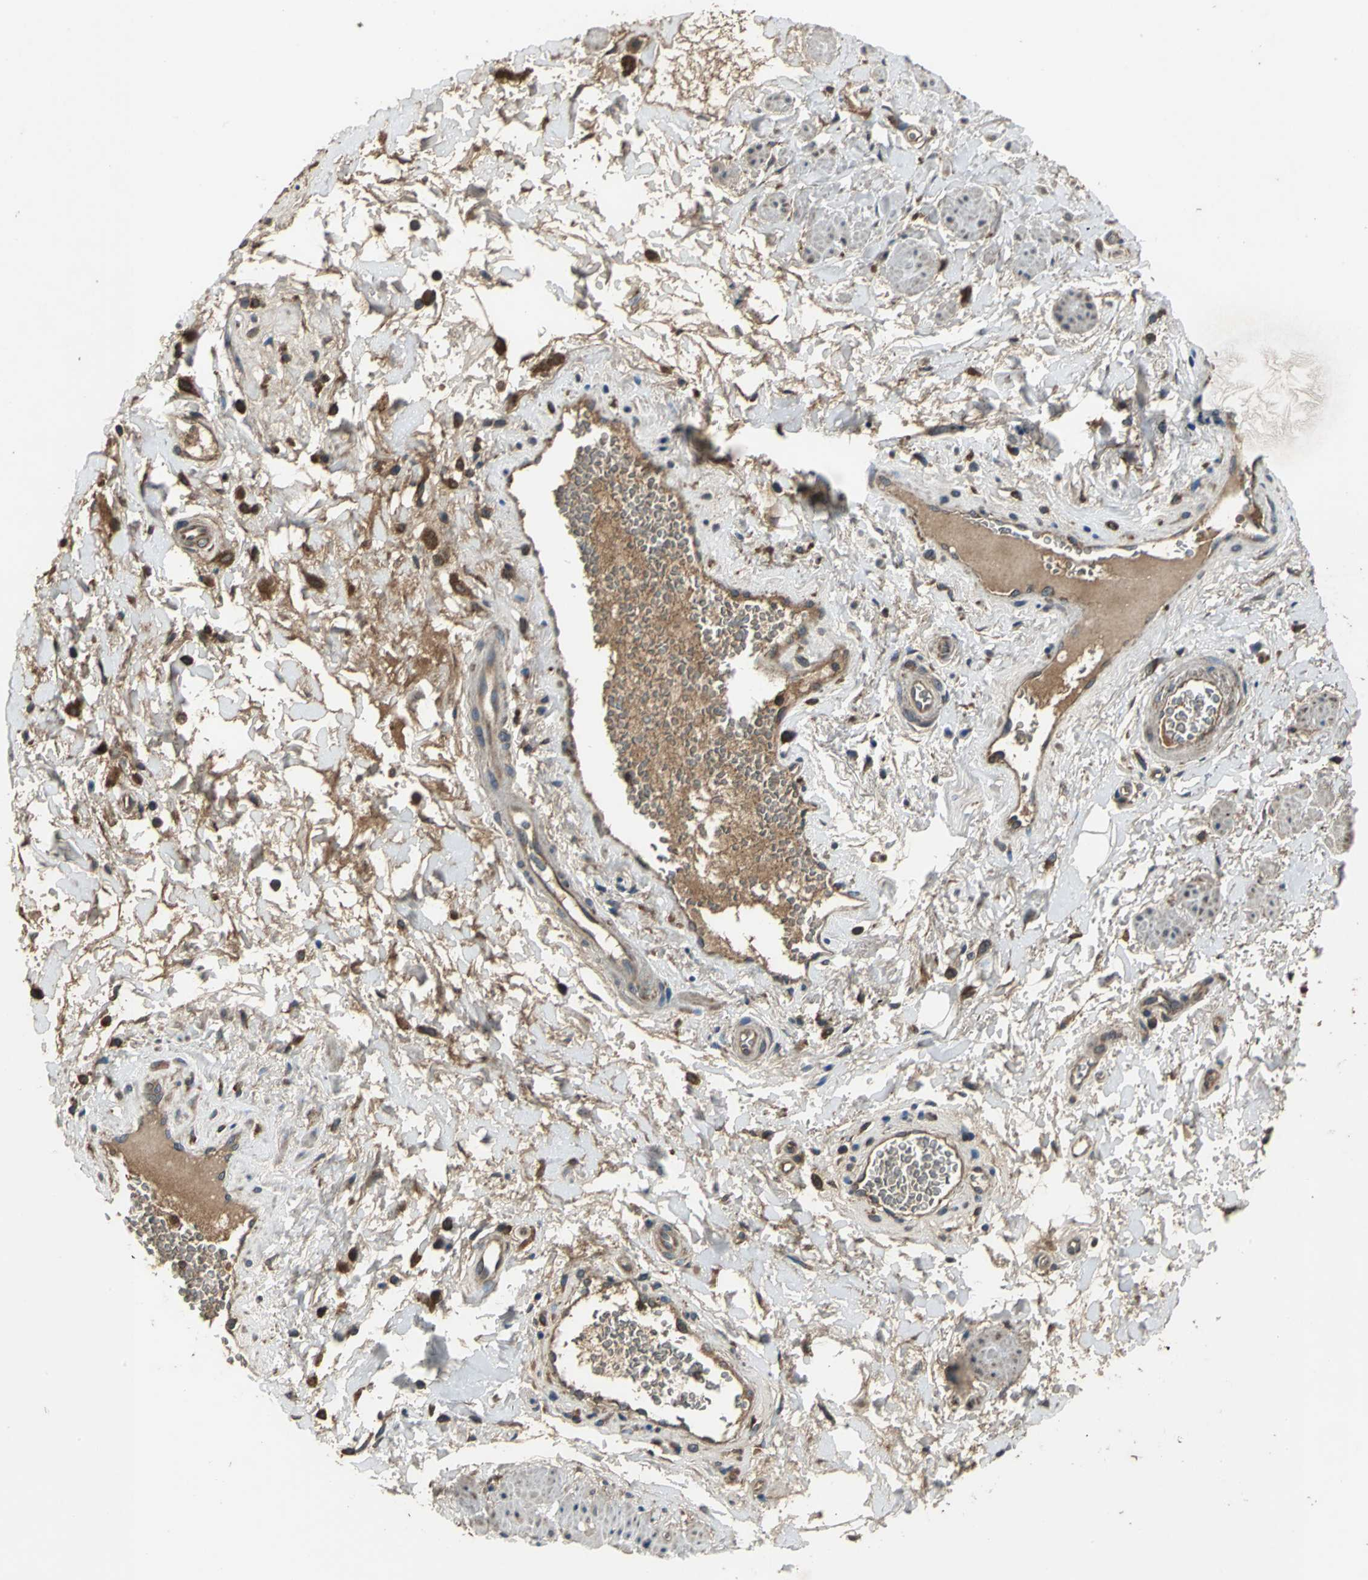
{"staining": {"intensity": "negative", "quantity": "none", "location": "none"}, "tissue": "adipose tissue", "cell_type": "Adipocytes", "image_type": "normal", "snomed": [{"axis": "morphology", "description": "Normal tissue, NOS"}, {"axis": "topography", "description": "Soft tissue"}, {"axis": "topography", "description": "Peripheral nerve tissue"}], "caption": "An immunohistochemistry photomicrograph of benign adipose tissue is shown. There is no staining in adipocytes of adipose tissue.", "gene": "ZNF608", "patient": {"sex": "female", "age": 71}}